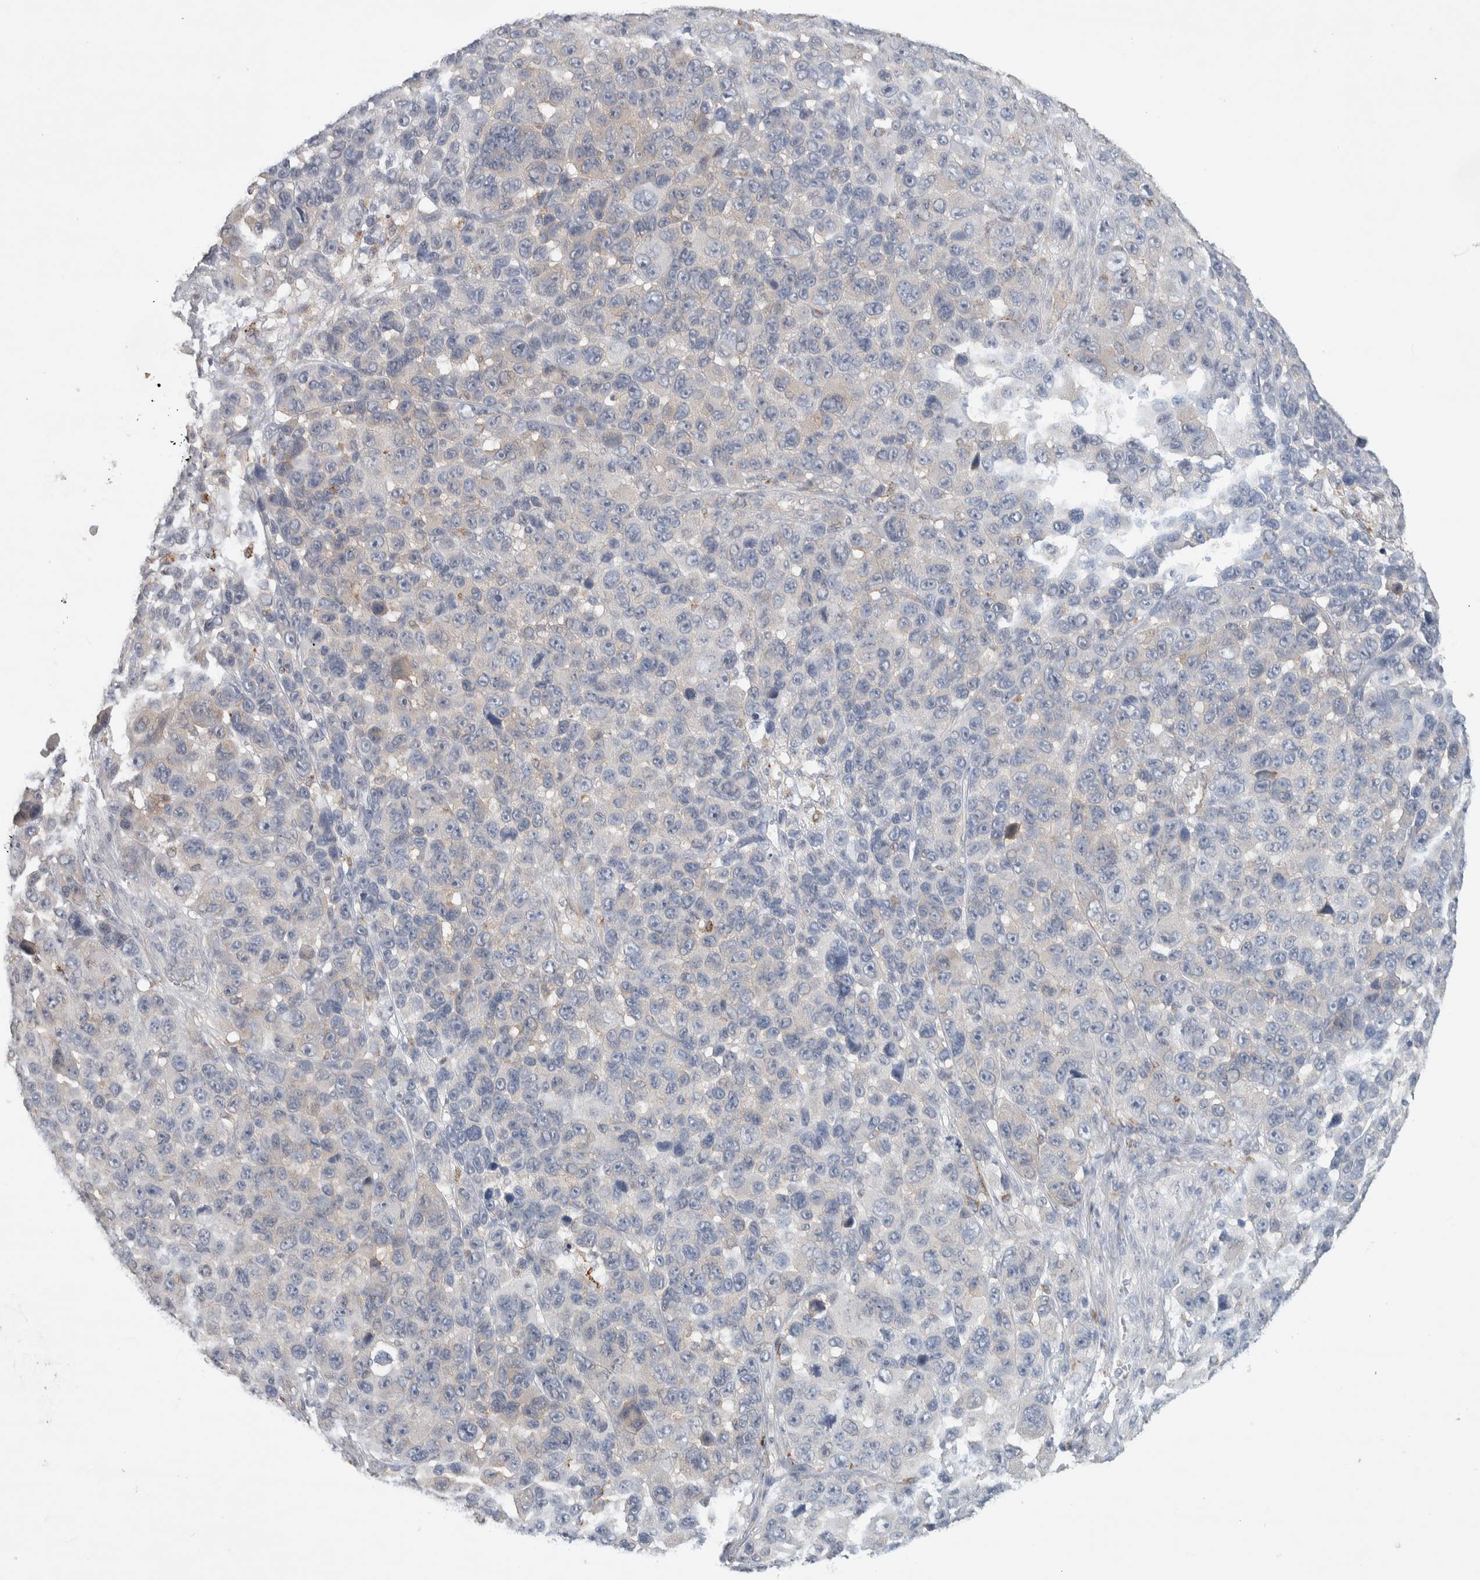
{"staining": {"intensity": "negative", "quantity": "none", "location": "none"}, "tissue": "melanoma", "cell_type": "Tumor cells", "image_type": "cancer", "snomed": [{"axis": "morphology", "description": "Malignant melanoma, NOS"}, {"axis": "topography", "description": "Skin"}], "caption": "This is an immunohistochemistry photomicrograph of melanoma. There is no staining in tumor cells.", "gene": "DEPTOR", "patient": {"sex": "male", "age": 53}}